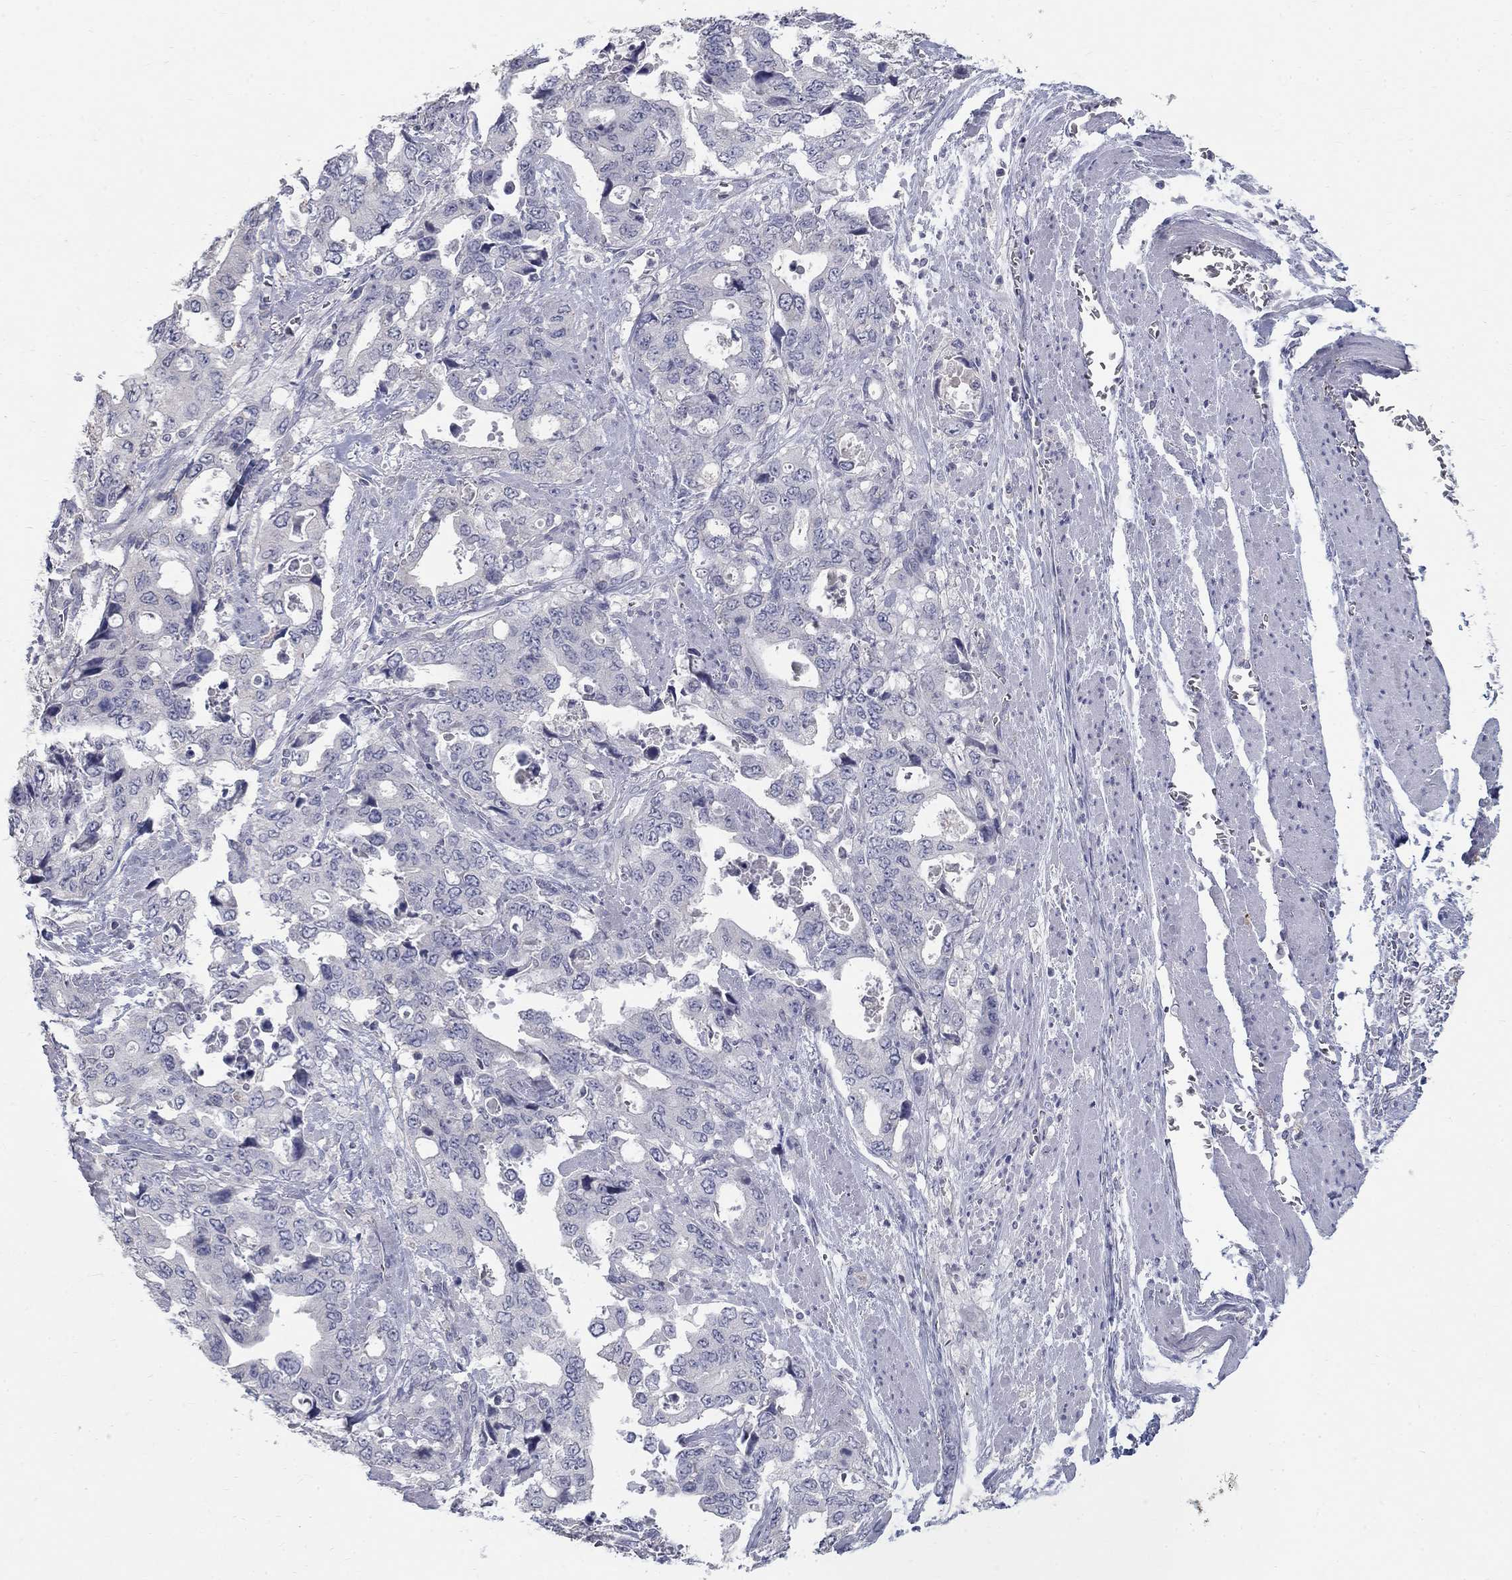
{"staining": {"intensity": "negative", "quantity": "none", "location": "none"}, "tissue": "stomach cancer", "cell_type": "Tumor cells", "image_type": "cancer", "snomed": [{"axis": "morphology", "description": "Adenocarcinoma, NOS"}, {"axis": "topography", "description": "Stomach, upper"}], "caption": "Immunohistochemical staining of human stomach adenocarcinoma reveals no significant positivity in tumor cells. (Brightfield microscopy of DAB (3,3'-diaminobenzidine) immunohistochemistry (IHC) at high magnification).", "gene": "PTH1R", "patient": {"sex": "male", "age": 74}}